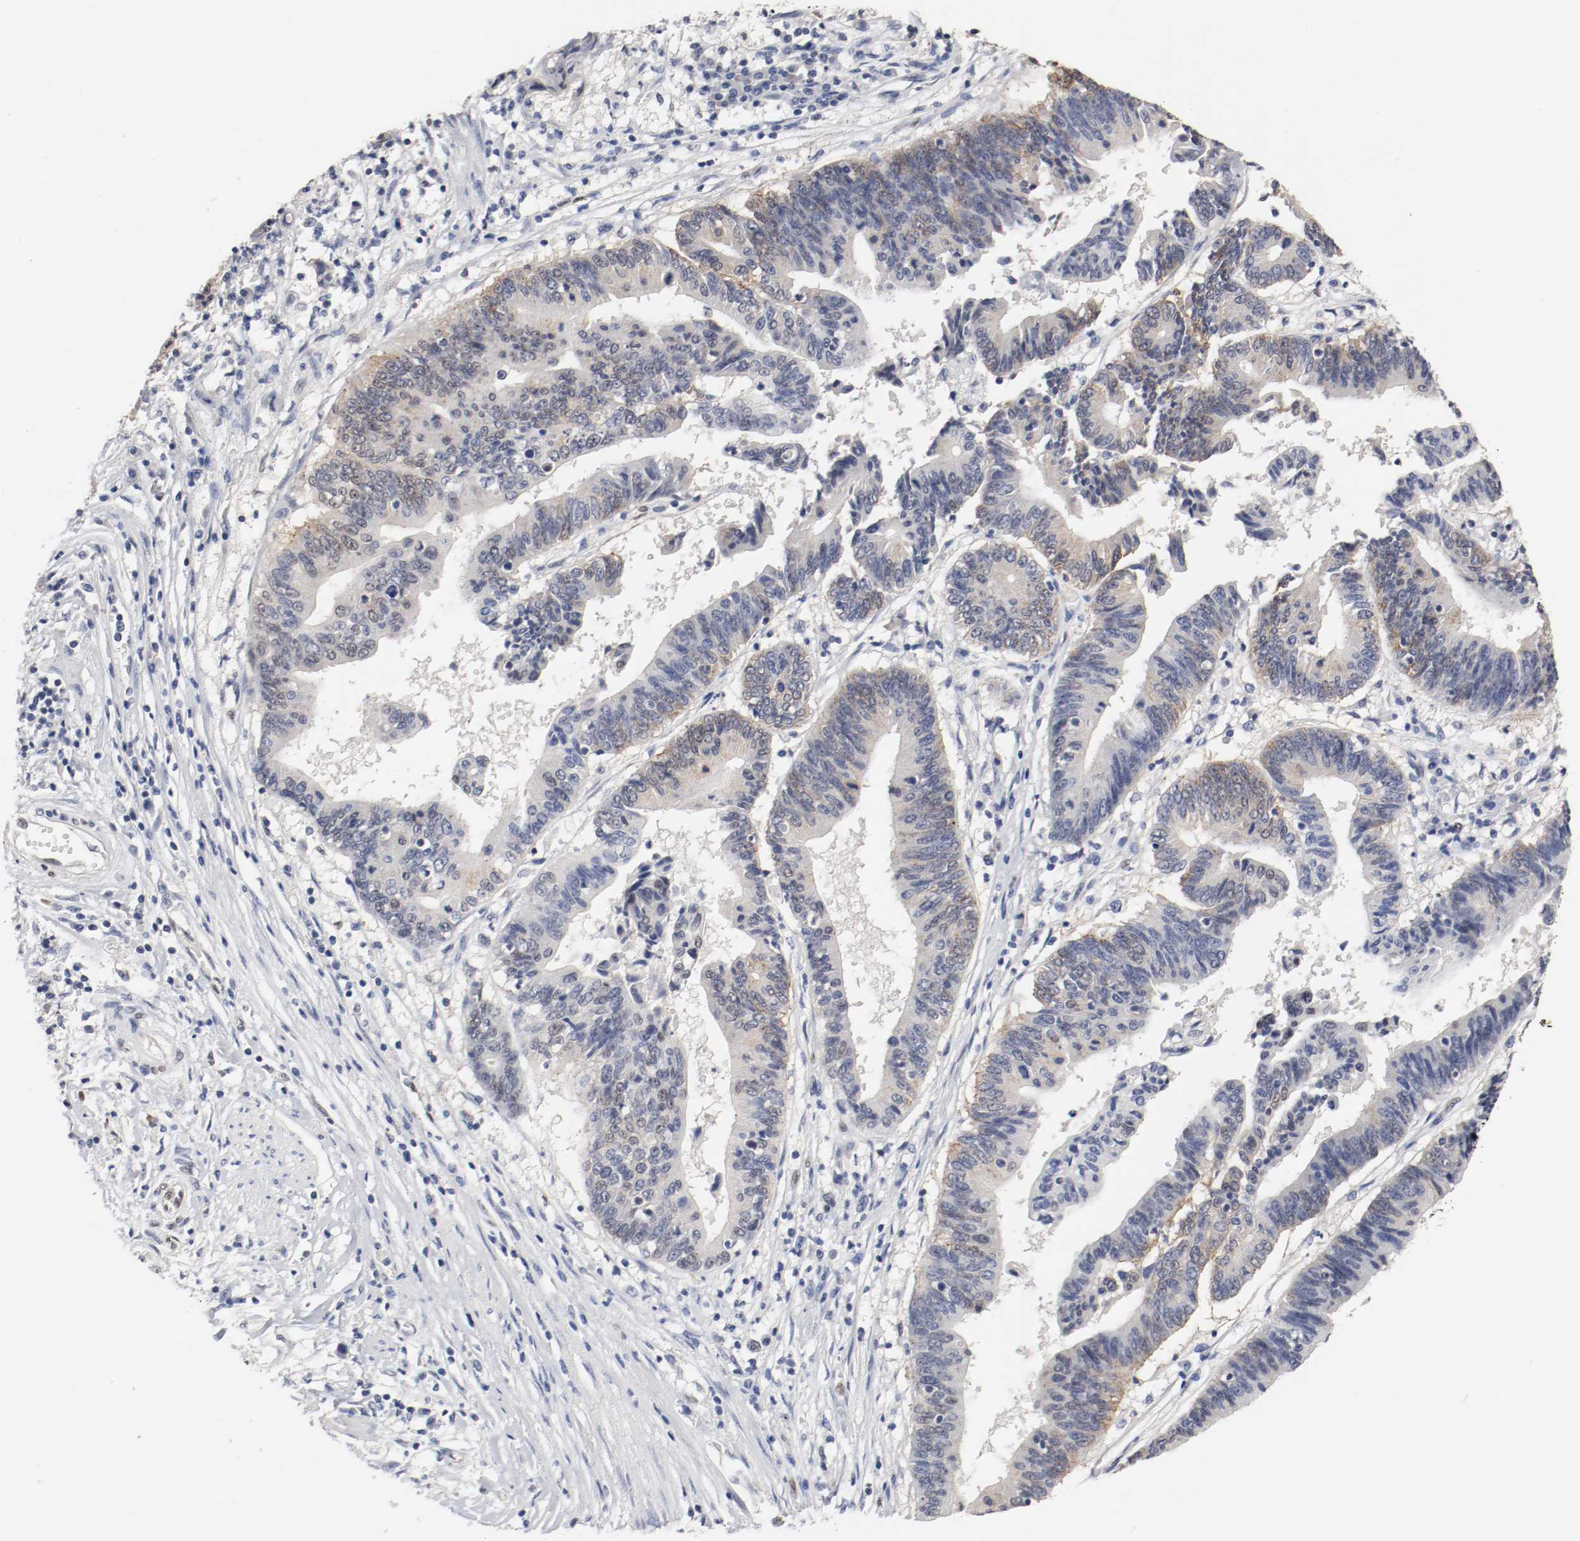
{"staining": {"intensity": "moderate", "quantity": "25%-75%", "location": "cytoplasmic/membranous,nuclear"}, "tissue": "pancreatic cancer", "cell_type": "Tumor cells", "image_type": "cancer", "snomed": [{"axis": "morphology", "description": "Adenocarcinoma, NOS"}, {"axis": "topography", "description": "Pancreas"}], "caption": "Adenocarcinoma (pancreatic) stained with immunohistochemistry (IHC) displays moderate cytoplasmic/membranous and nuclear expression in approximately 25%-75% of tumor cells.", "gene": "FOSL2", "patient": {"sex": "female", "age": 48}}